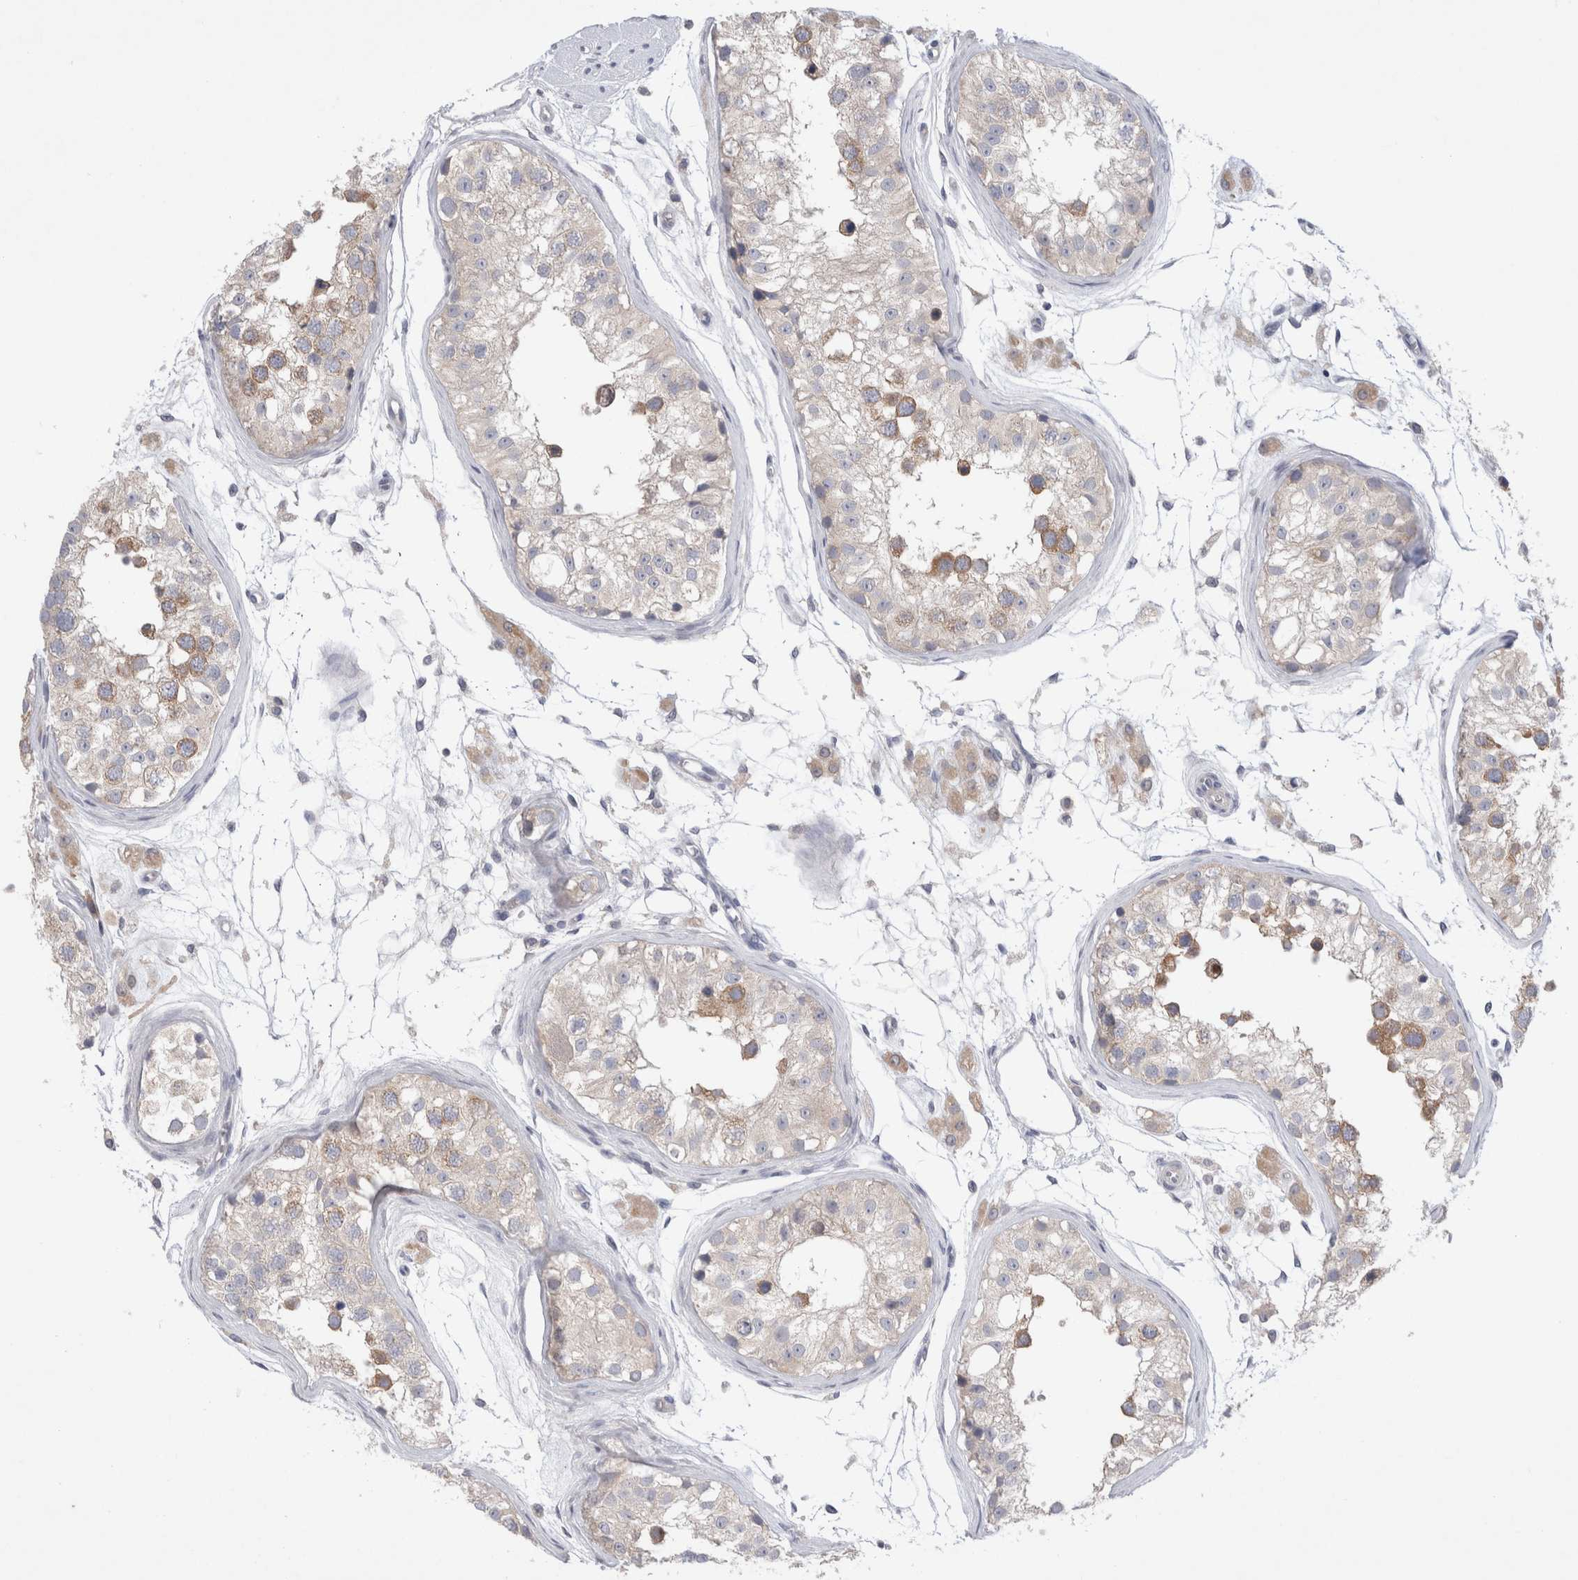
{"staining": {"intensity": "moderate", "quantity": "25%-75%", "location": "cytoplasmic/membranous"}, "tissue": "testis", "cell_type": "Cells in seminiferous ducts", "image_type": "normal", "snomed": [{"axis": "morphology", "description": "Normal tissue, NOS"}, {"axis": "morphology", "description": "Adenocarcinoma, metastatic, NOS"}, {"axis": "topography", "description": "Testis"}], "caption": "This micrograph exhibits benign testis stained with immunohistochemistry to label a protein in brown. The cytoplasmic/membranous of cells in seminiferous ducts show moderate positivity for the protein. Nuclei are counter-stained blue.", "gene": "IFT74", "patient": {"sex": "male", "age": 26}}